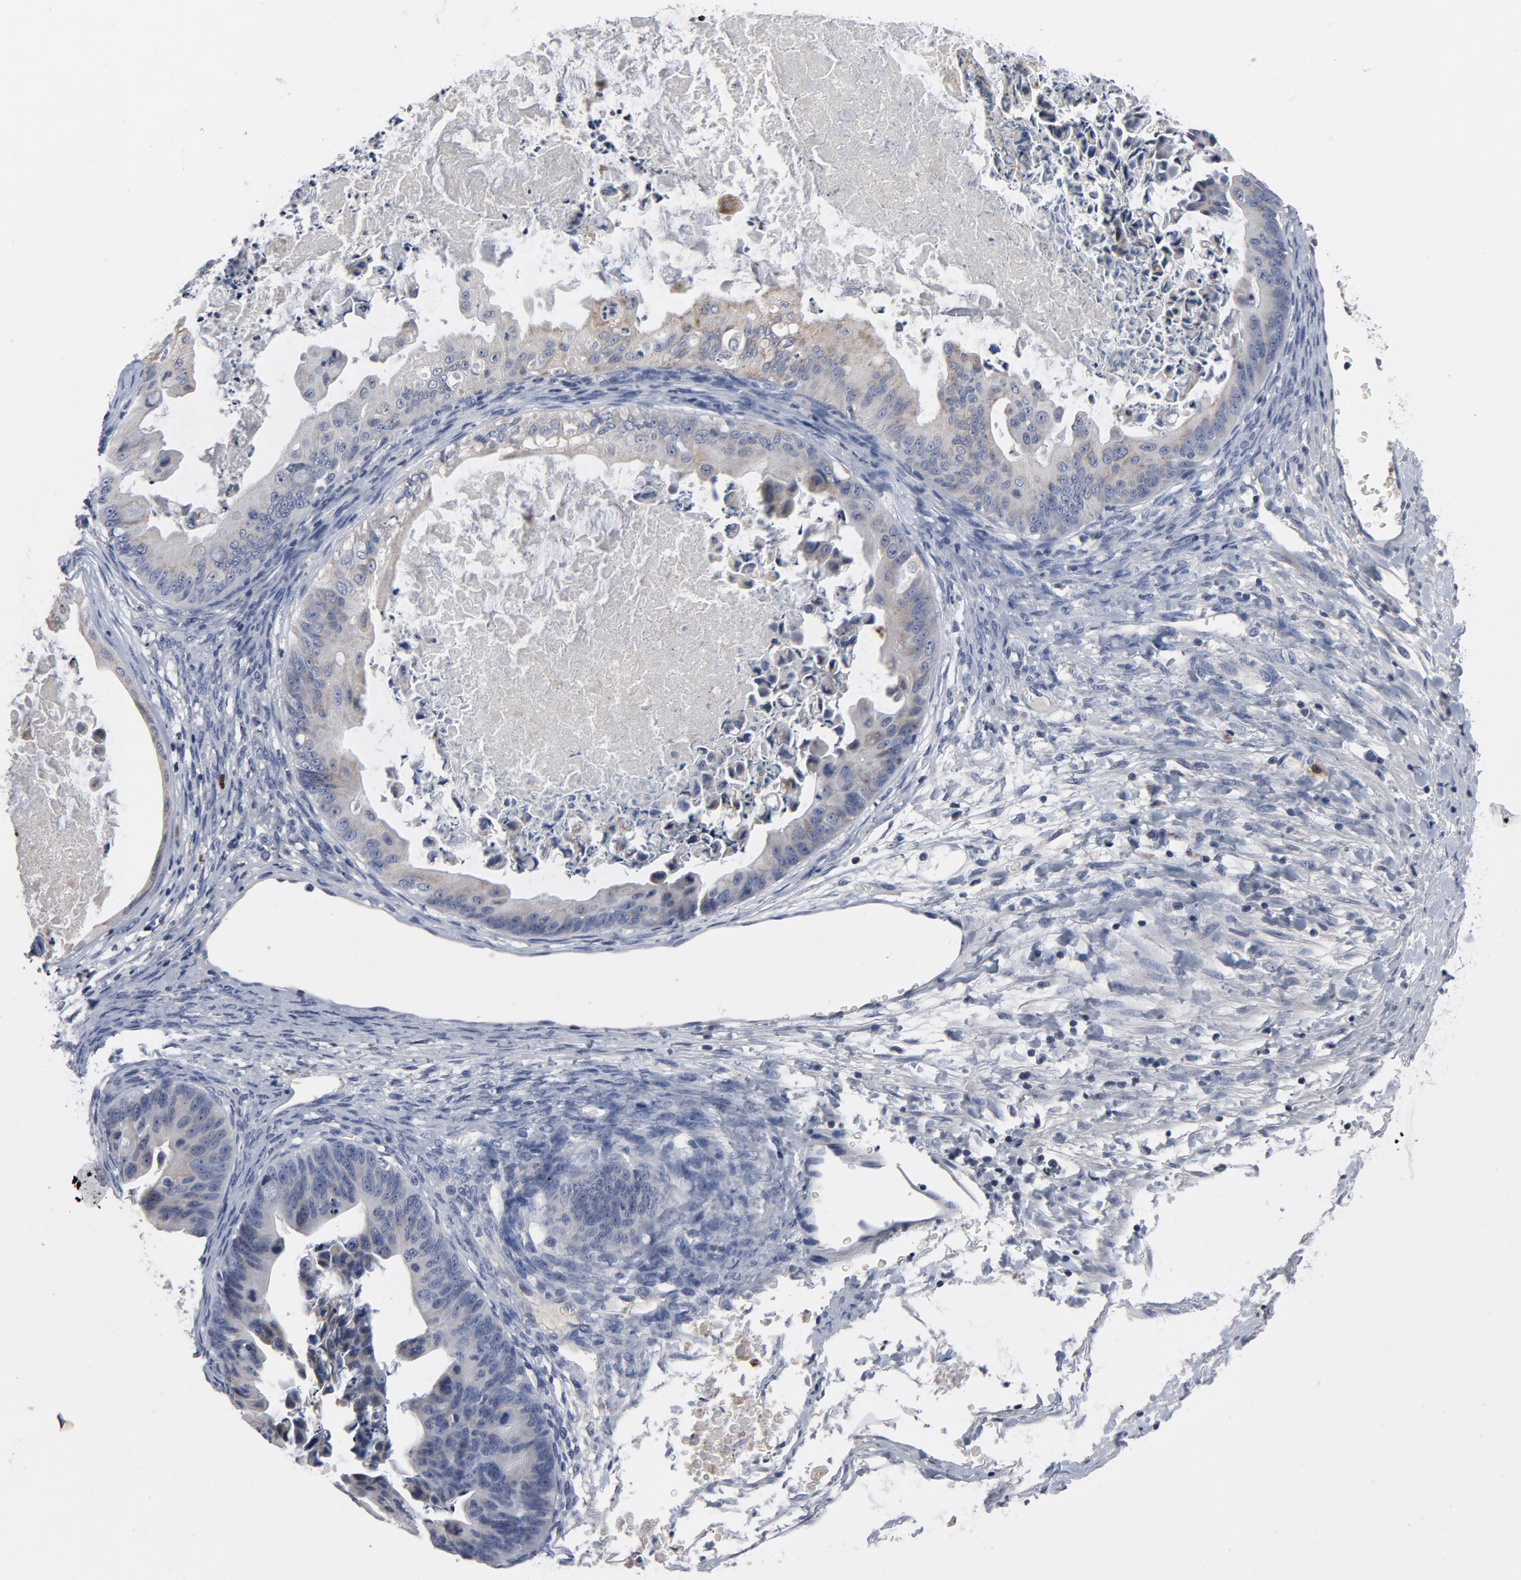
{"staining": {"intensity": "moderate", "quantity": "25%-75%", "location": "cytoplasmic/membranous"}, "tissue": "ovarian cancer", "cell_type": "Tumor cells", "image_type": "cancer", "snomed": [{"axis": "morphology", "description": "Cystadenocarcinoma, mucinous, NOS"}, {"axis": "topography", "description": "Ovary"}], "caption": "Moderate cytoplasmic/membranous positivity for a protein is present in about 25%-75% of tumor cells of ovarian cancer using immunohistochemistry.", "gene": "TCL1A", "patient": {"sex": "female", "age": 37}}